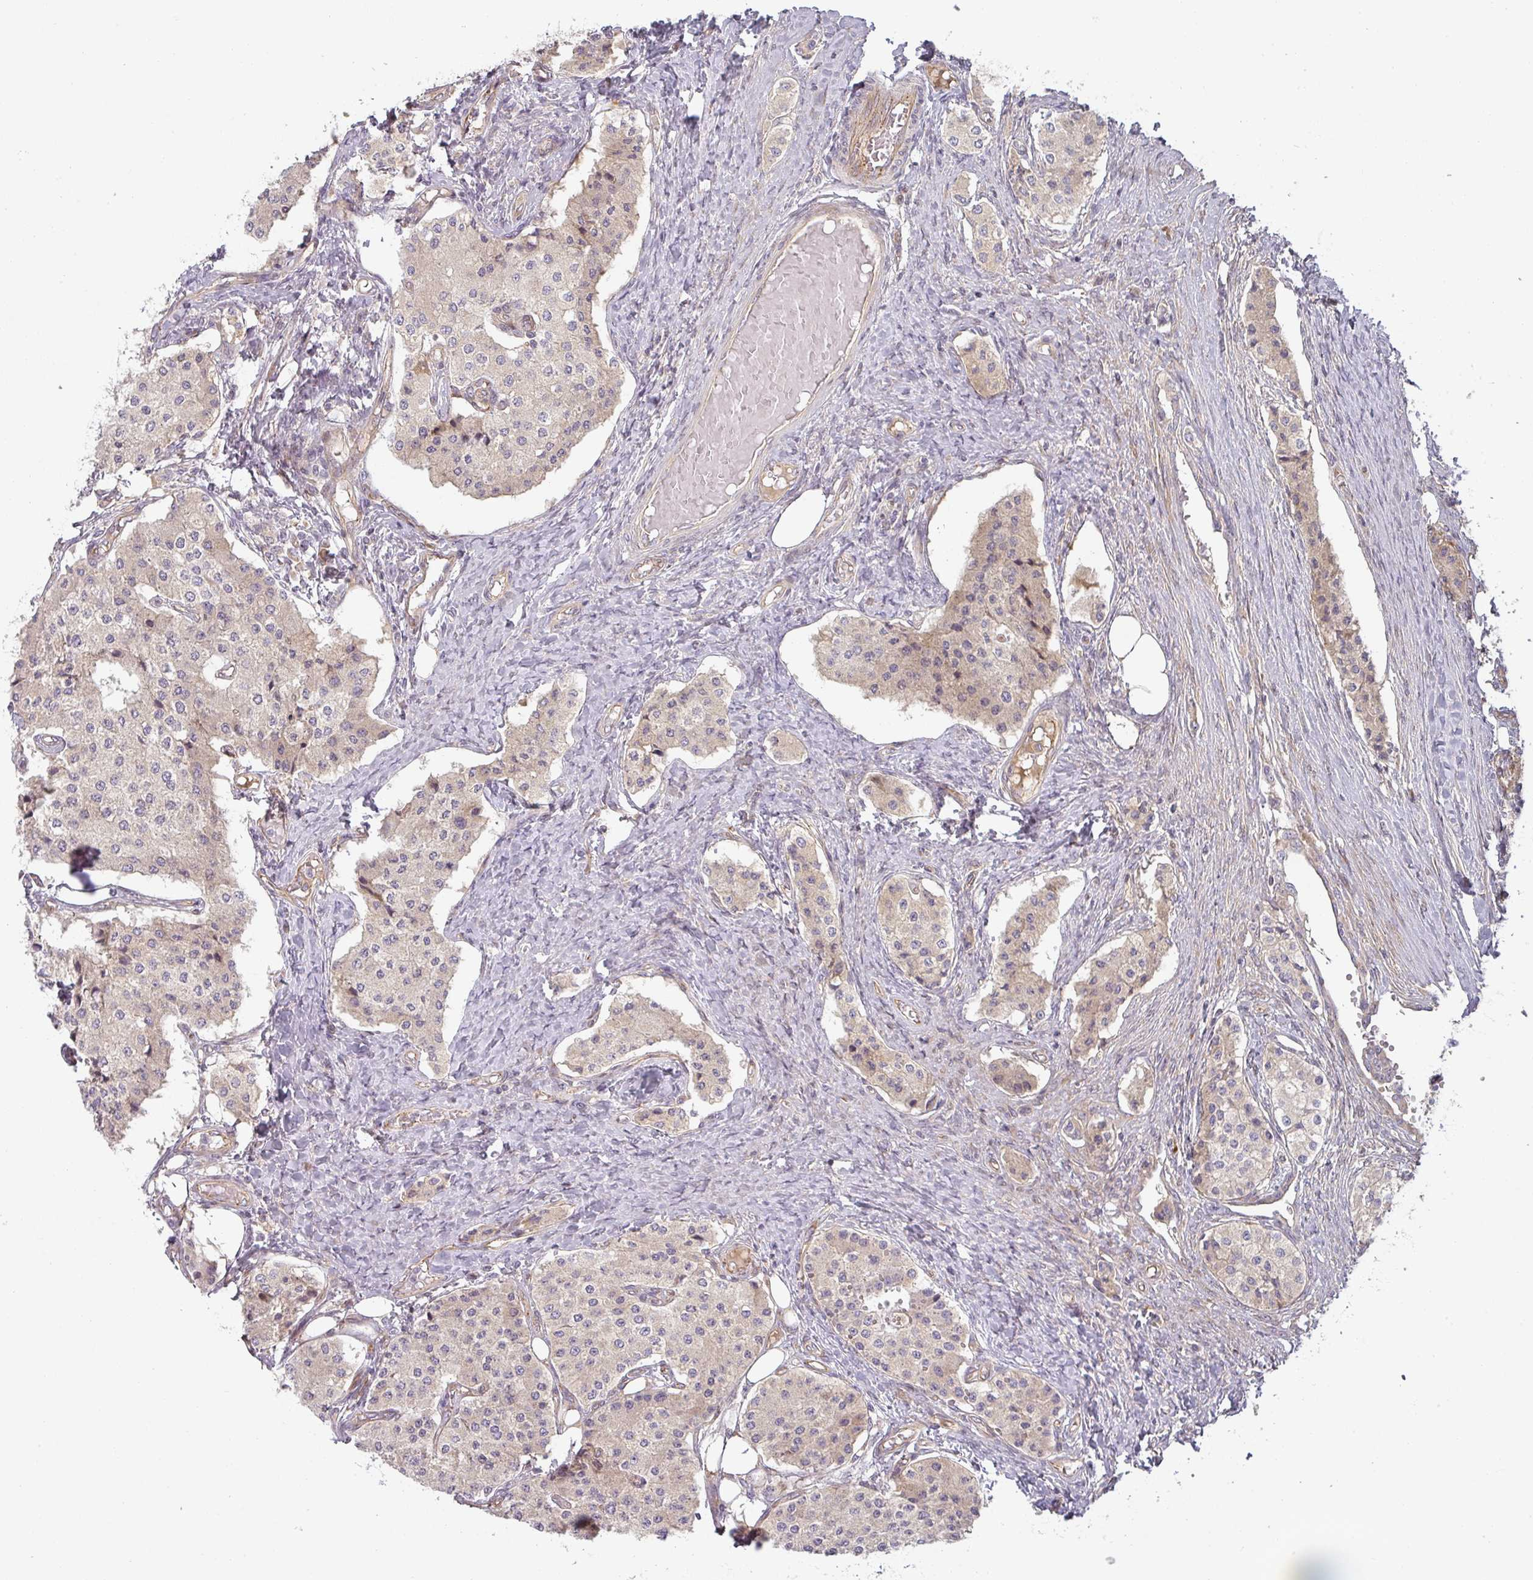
{"staining": {"intensity": "weak", "quantity": "<25%", "location": "cytoplasmic/membranous"}, "tissue": "carcinoid", "cell_type": "Tumor cells", "image_type": "cancer", "snomed": [{"axis": "morphology", "description": "Carcinoid, malignant, NOS"}, {"axis": "topography", "description": "Colon"}], "caption": "IHC of carcinoid (malignant) displays no expression in tumor cells.", "gene": "CNOT1", "patient": {"sex": "female", "age": 52}}